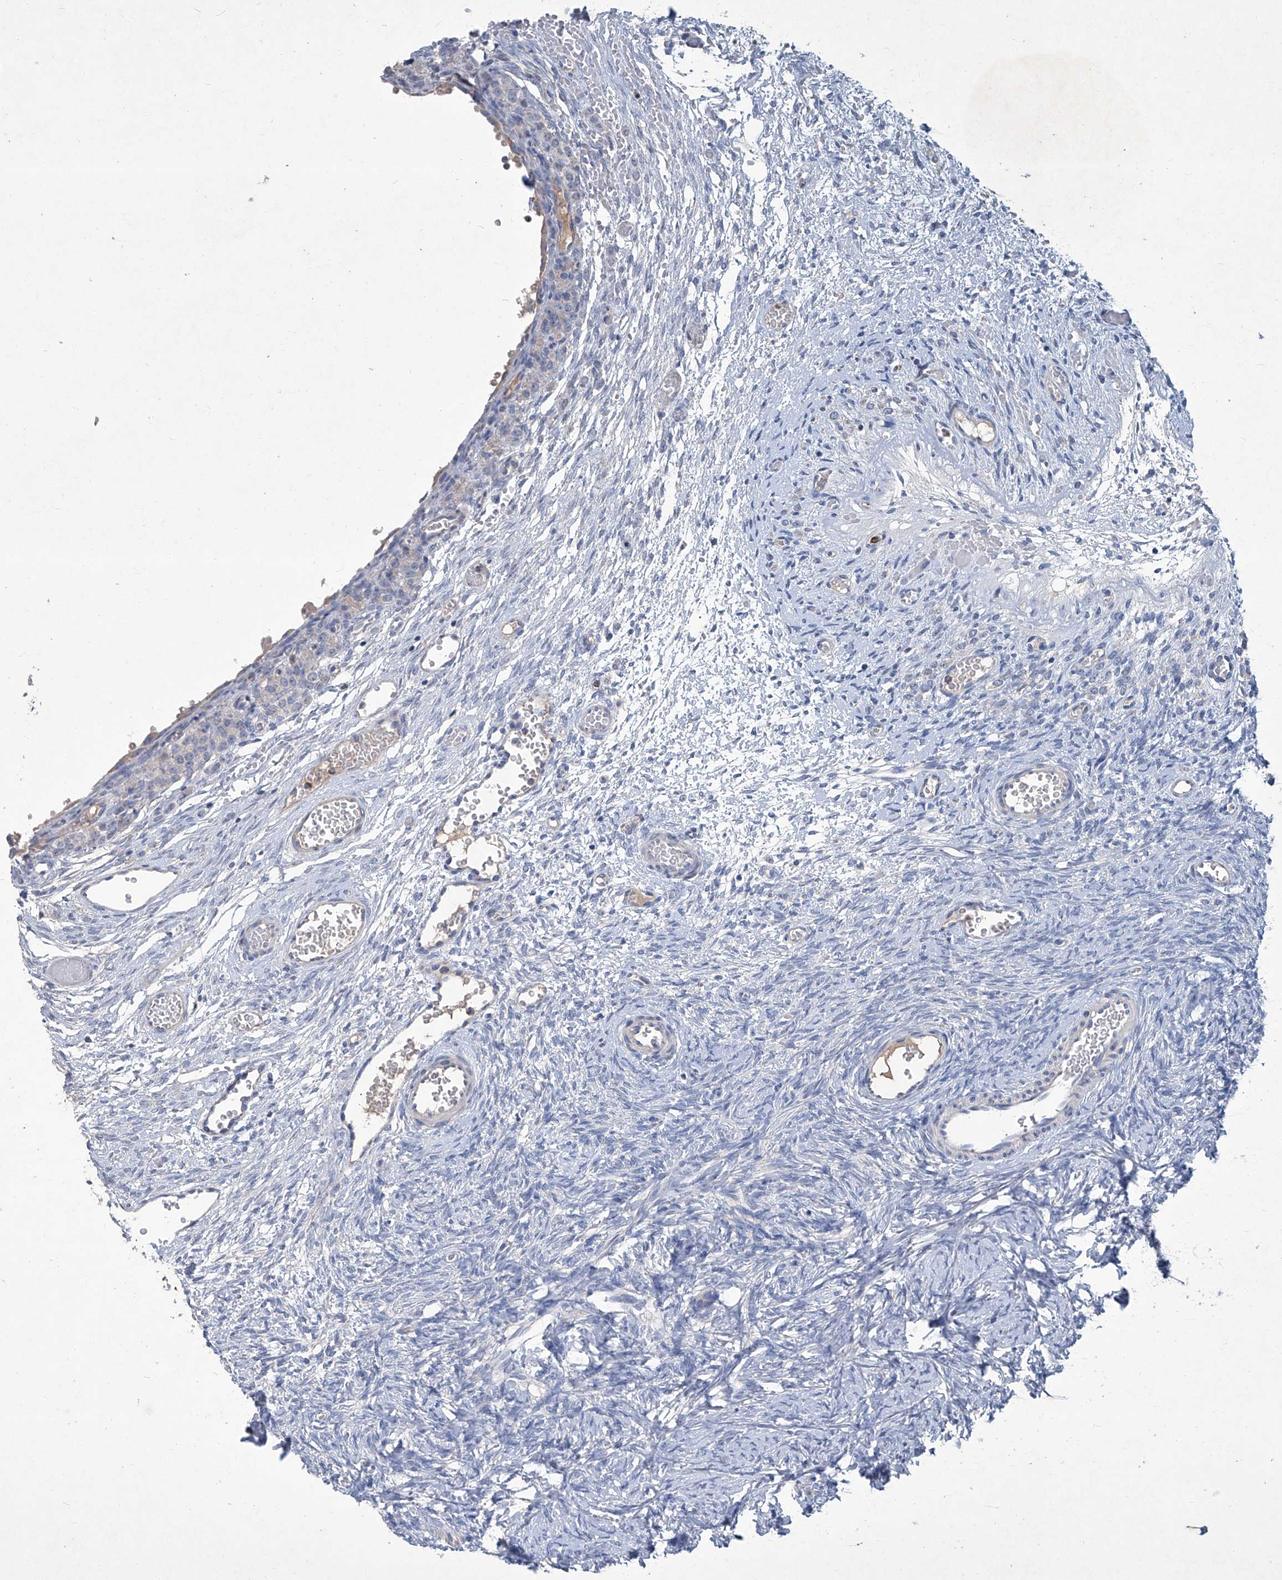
{"staining": {"intensity": "negative", "quantity": "none", "location": "none"}, "tissue": "ovary", "cell_type": "Ovarian stroma cells", "image_type": "normal", "snomed": [{"axis": "morphology", "description": "Adenocarcinoma, NOS"}, {"axis": "topography", "description": "Endometrium"}], "caption": "An immunohistochemistry (IHC) micrograph of unremarkable ovary is shown. There is no staining in ovarian stroma cells of ovary. Nuclei are stained in blue.", "gene": "MTARC1", "patient": {"sex": "female", "age": 32}}